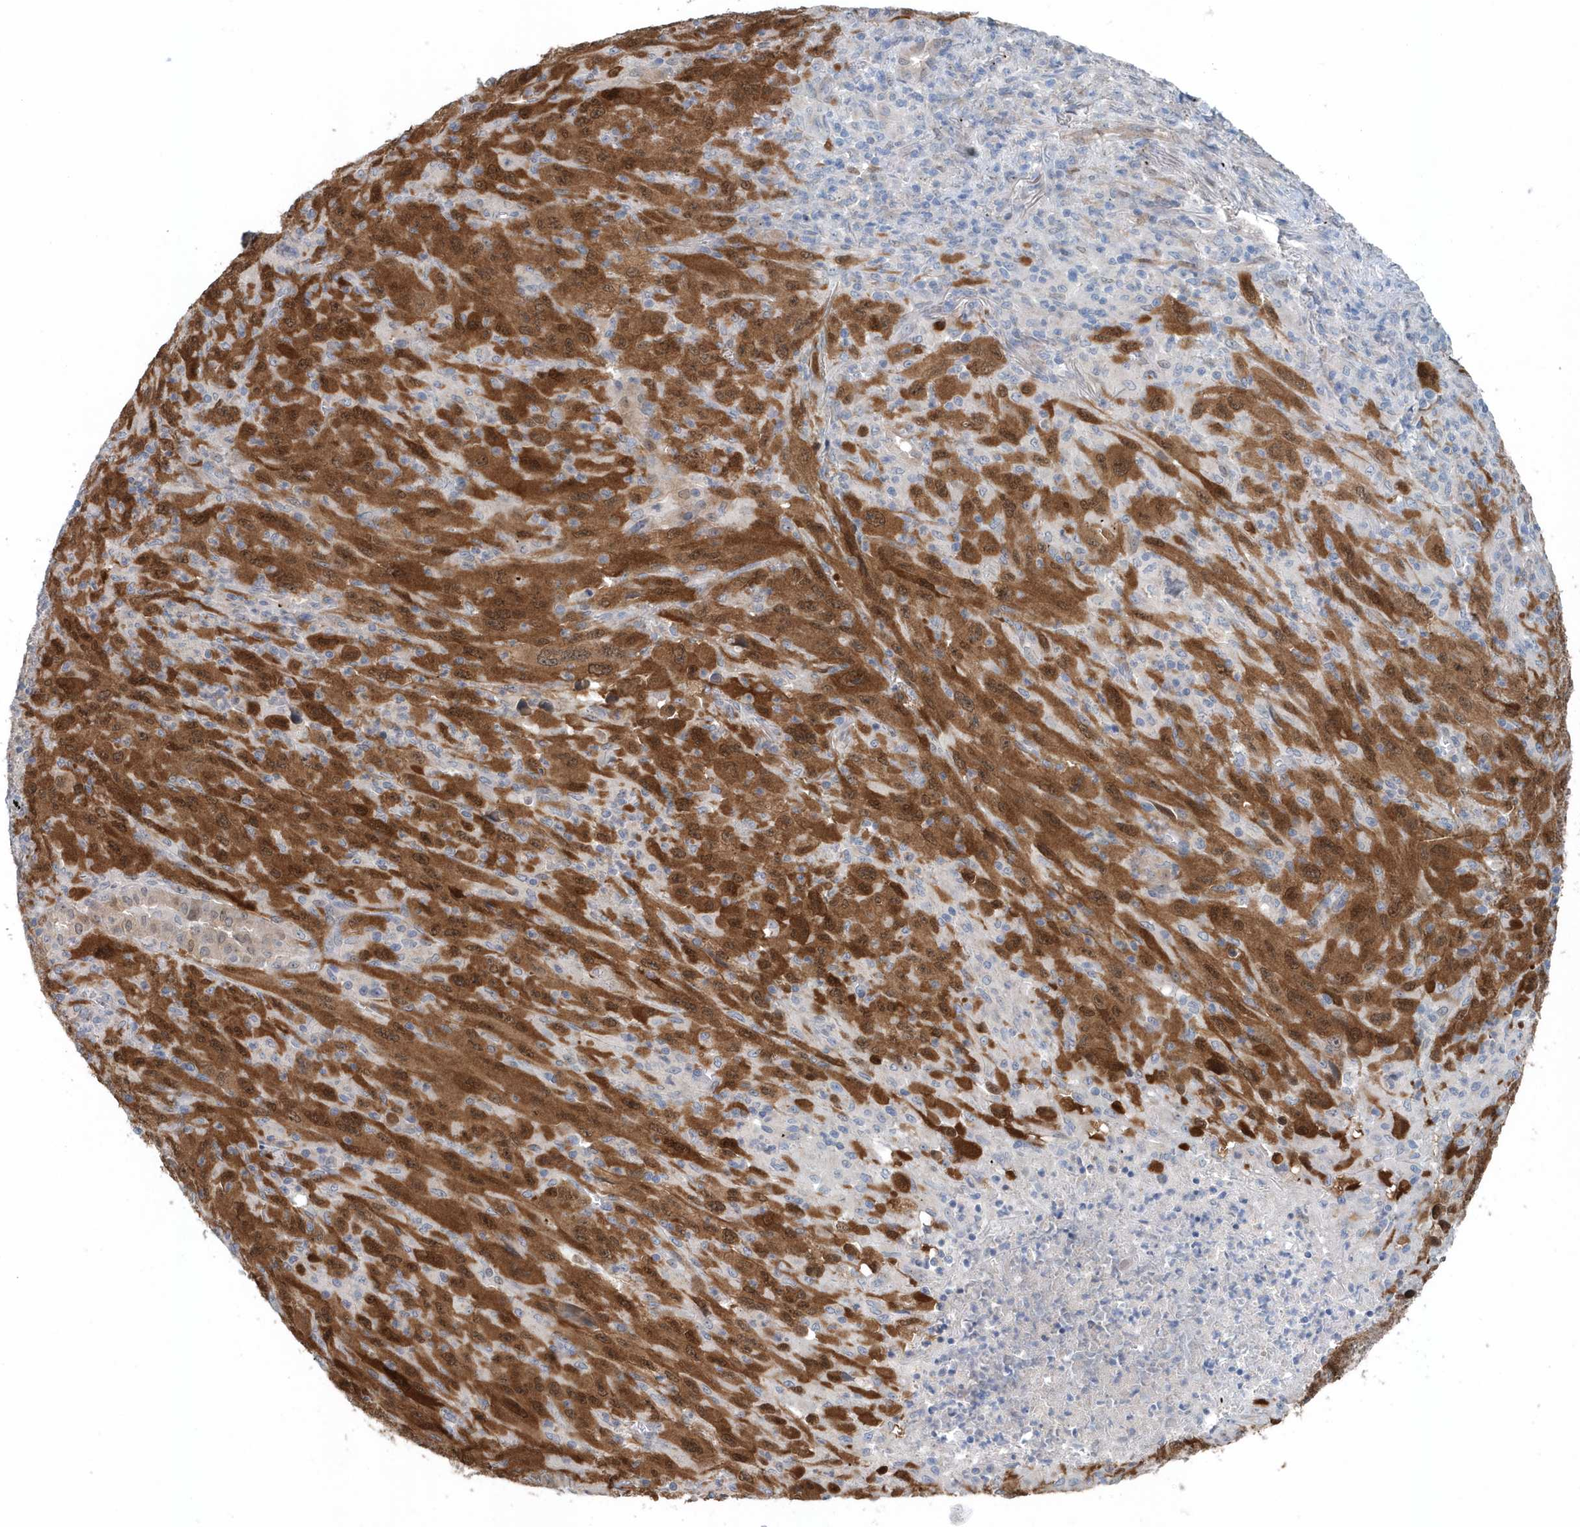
{"staining": {"intensity": "strong", "quantity": ">75%", "location": "cytoplasmic/membranous"}, "tissue": "melanoma", "cell_type": "Tumor cells", "image_type": "cancer", "snomed": [{"axis": "morphology", "description": "Malignant melanoma, Metastatic site"}, {"axis": "topography", "description": "Skin"}], "caption": "Immunohistochemical staining of human melanoma reveals strong cytoplasmic/membranous protein expression in about >75% of tumor cells.", "gene": "PFN2", "patient": {"sex": "female", "age": 56}}